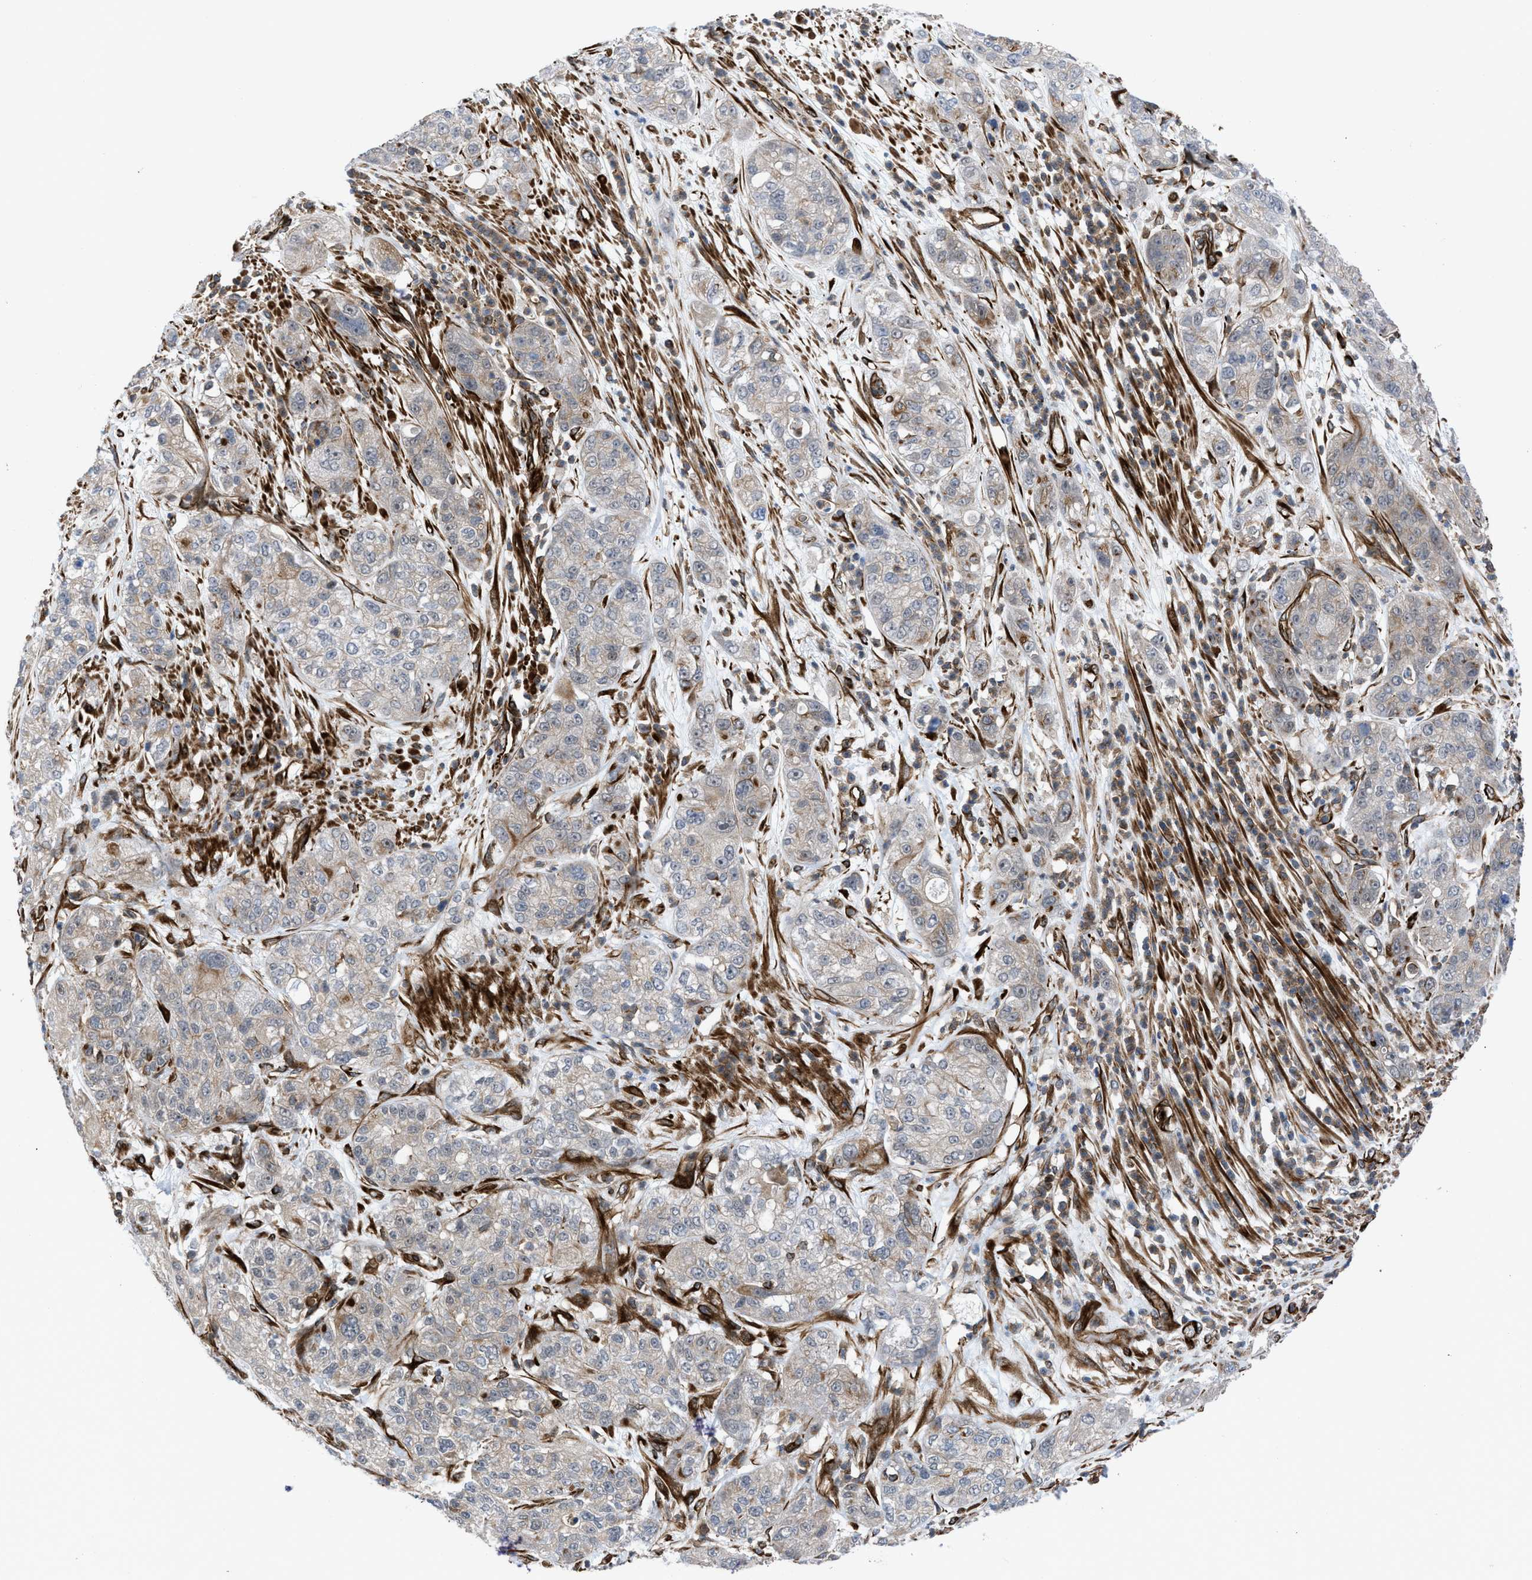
{"staining": {"intensity": "weak", "quantity": "25%-75%", "location": "cytoplasmic/membranous"}, "tissue": "pancreatic cancer", "cell_type": "Tumor cells", "image_type": "cancer", "snomed": [{"axis": "morphology", "description": "Adenocarcinoma, NOS"}, {"axis": "topography", "description": "Pancreas"}], "caption": "Weak cytoplasmic/membranous positivity for a protein is seen in approximately 25%-75% of tumor cells of adenocarcinoma (pancreatic) using immunohistochemistry.", "gene": "PTPRE", "patient": {"sex": "female", "age": 78}}